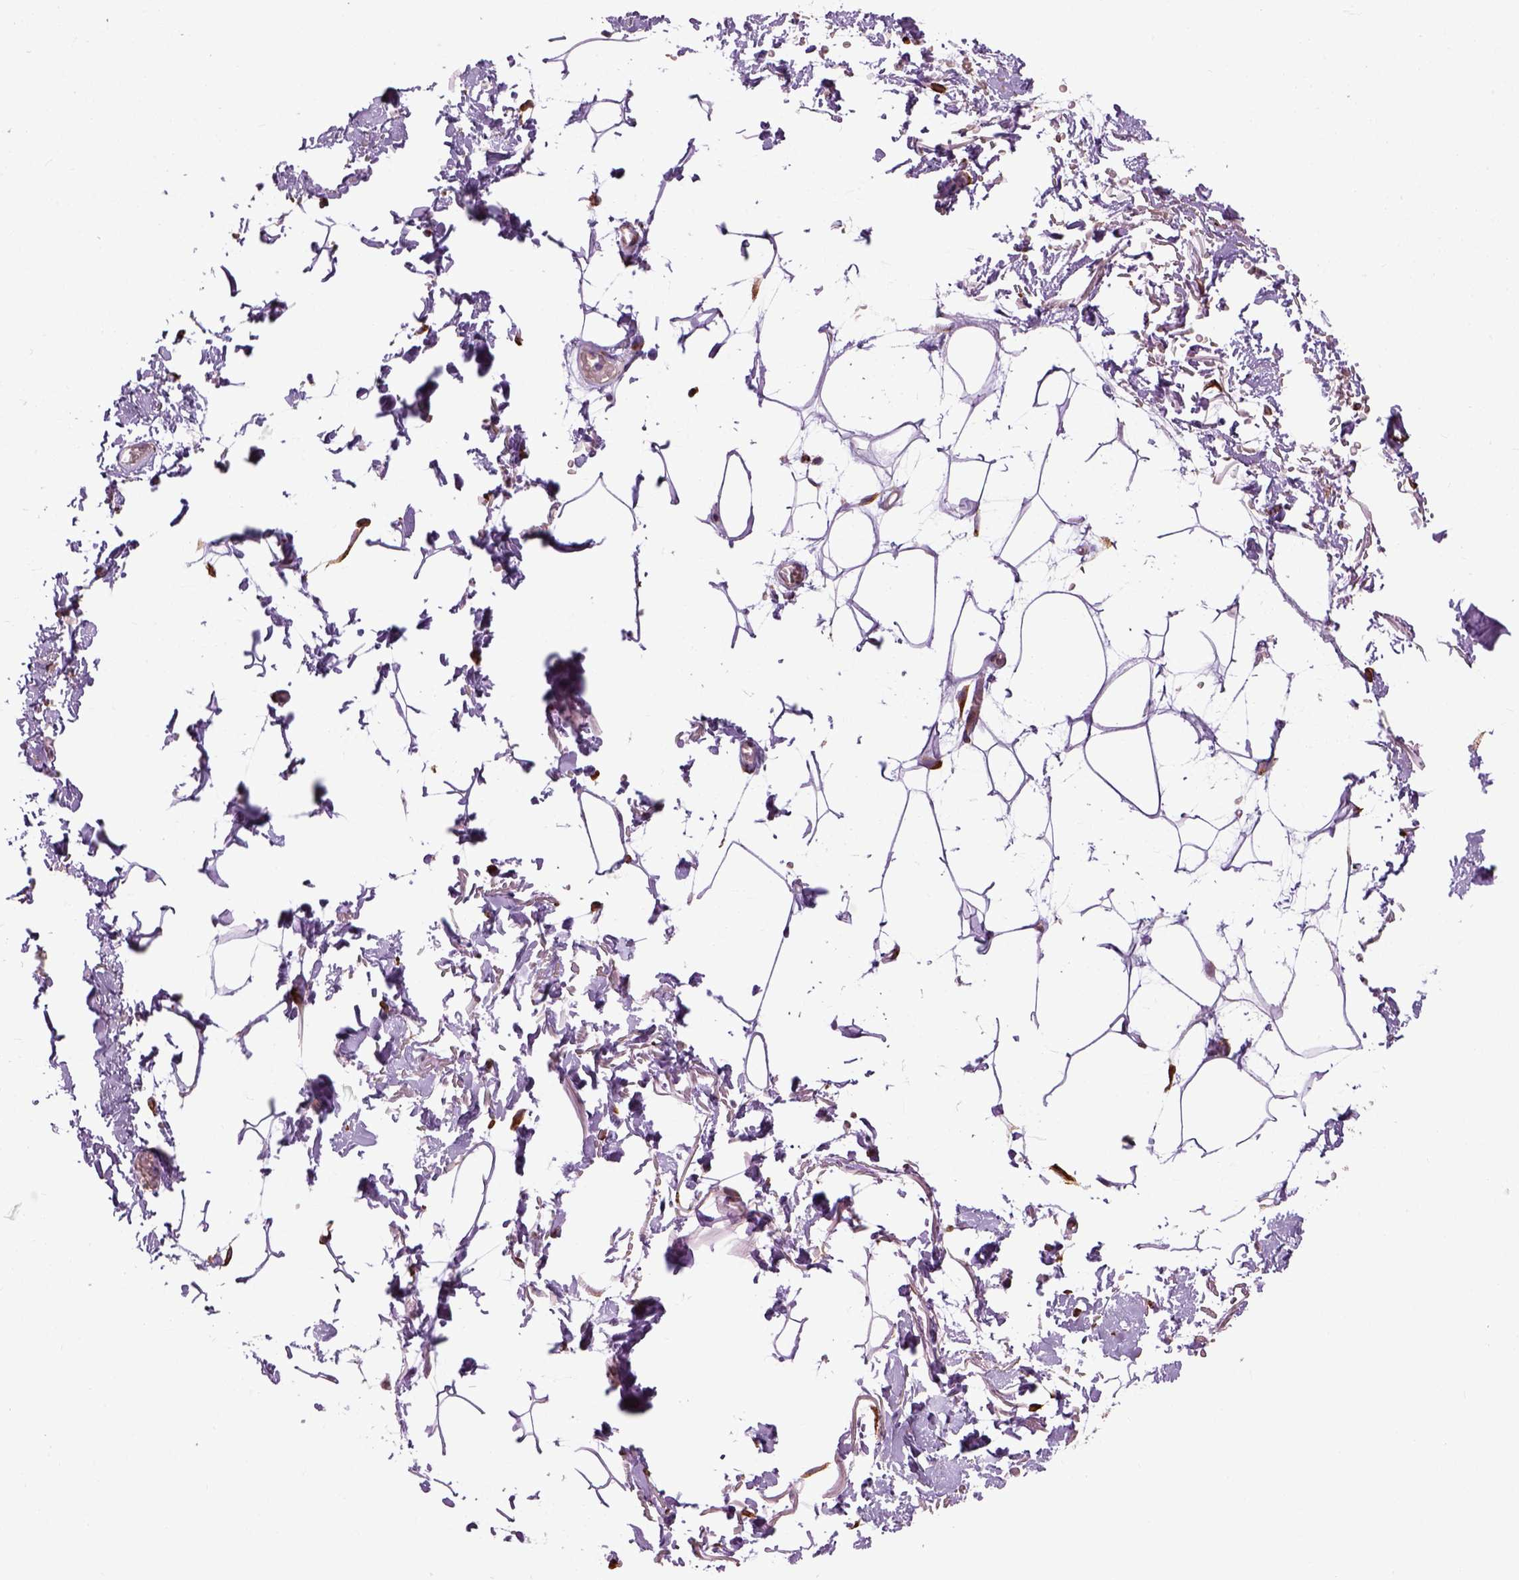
{"staining": {"intensity": "weak", "quantity": ">75%", "location": "cytoplasmic/membranous"}, "tissue": "adipose tissue", "cell_type": "Adipocytes", "image_type": "normal", "snomed": [{"axis": "morphology", "description": "Normal tissue, NOS"}, {"axis": "topography", "description": "Anal"}, {"axis": "topography", "description": "Peripheral nerve tissue"}], "caption": "Immunohistochemistry (DAB) staining of normal adipose tissue displays weak cytoplasmic/membranous protein positivity in approximately >75% of adipocytes.", "gene": "XK", "patient": {"sex": "male", "age": 78}}